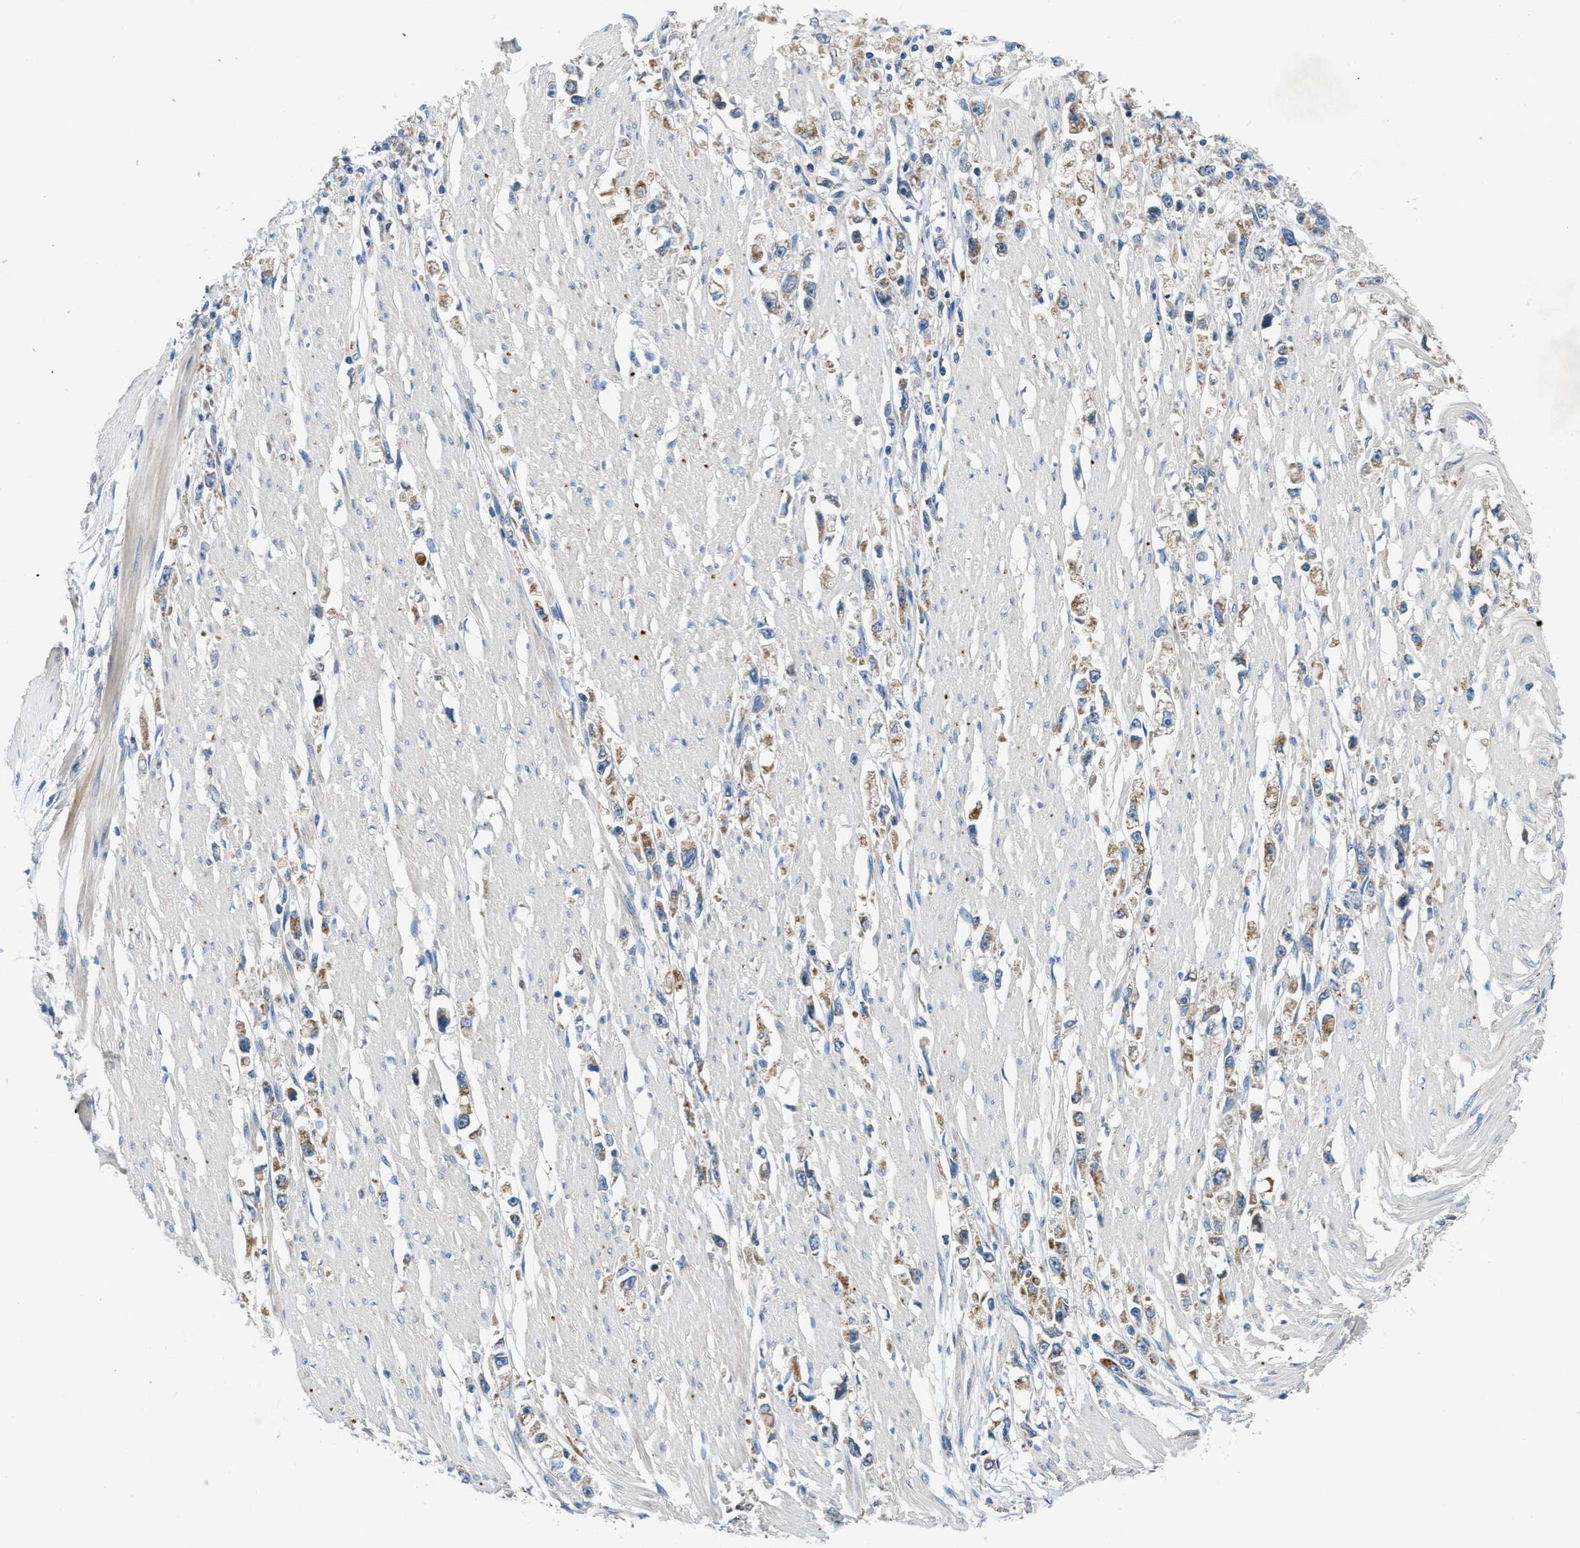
{"staining": {"intensity": "moderate", "quantity": "25%-75%", "location": "cytoplasmic/membranous"}, "tissue": "stomach cancer", "cell_type": "Tumor cells", "image_type": "cancer", "snomed": [{"axis": "morphology", "description": "Adenocarcinoma, NOS"}, {"axis": "topography", "description": "Stomach"}], "caption": "Moderate cytoplasmic/membranous expression is seen in about 25%-75% of tumor cells in stomach cancer (adenocarcinoma). Nuclei are stained in blue.", "gene": "PNKD", "patient": {"sex": "female", "age": 59}}